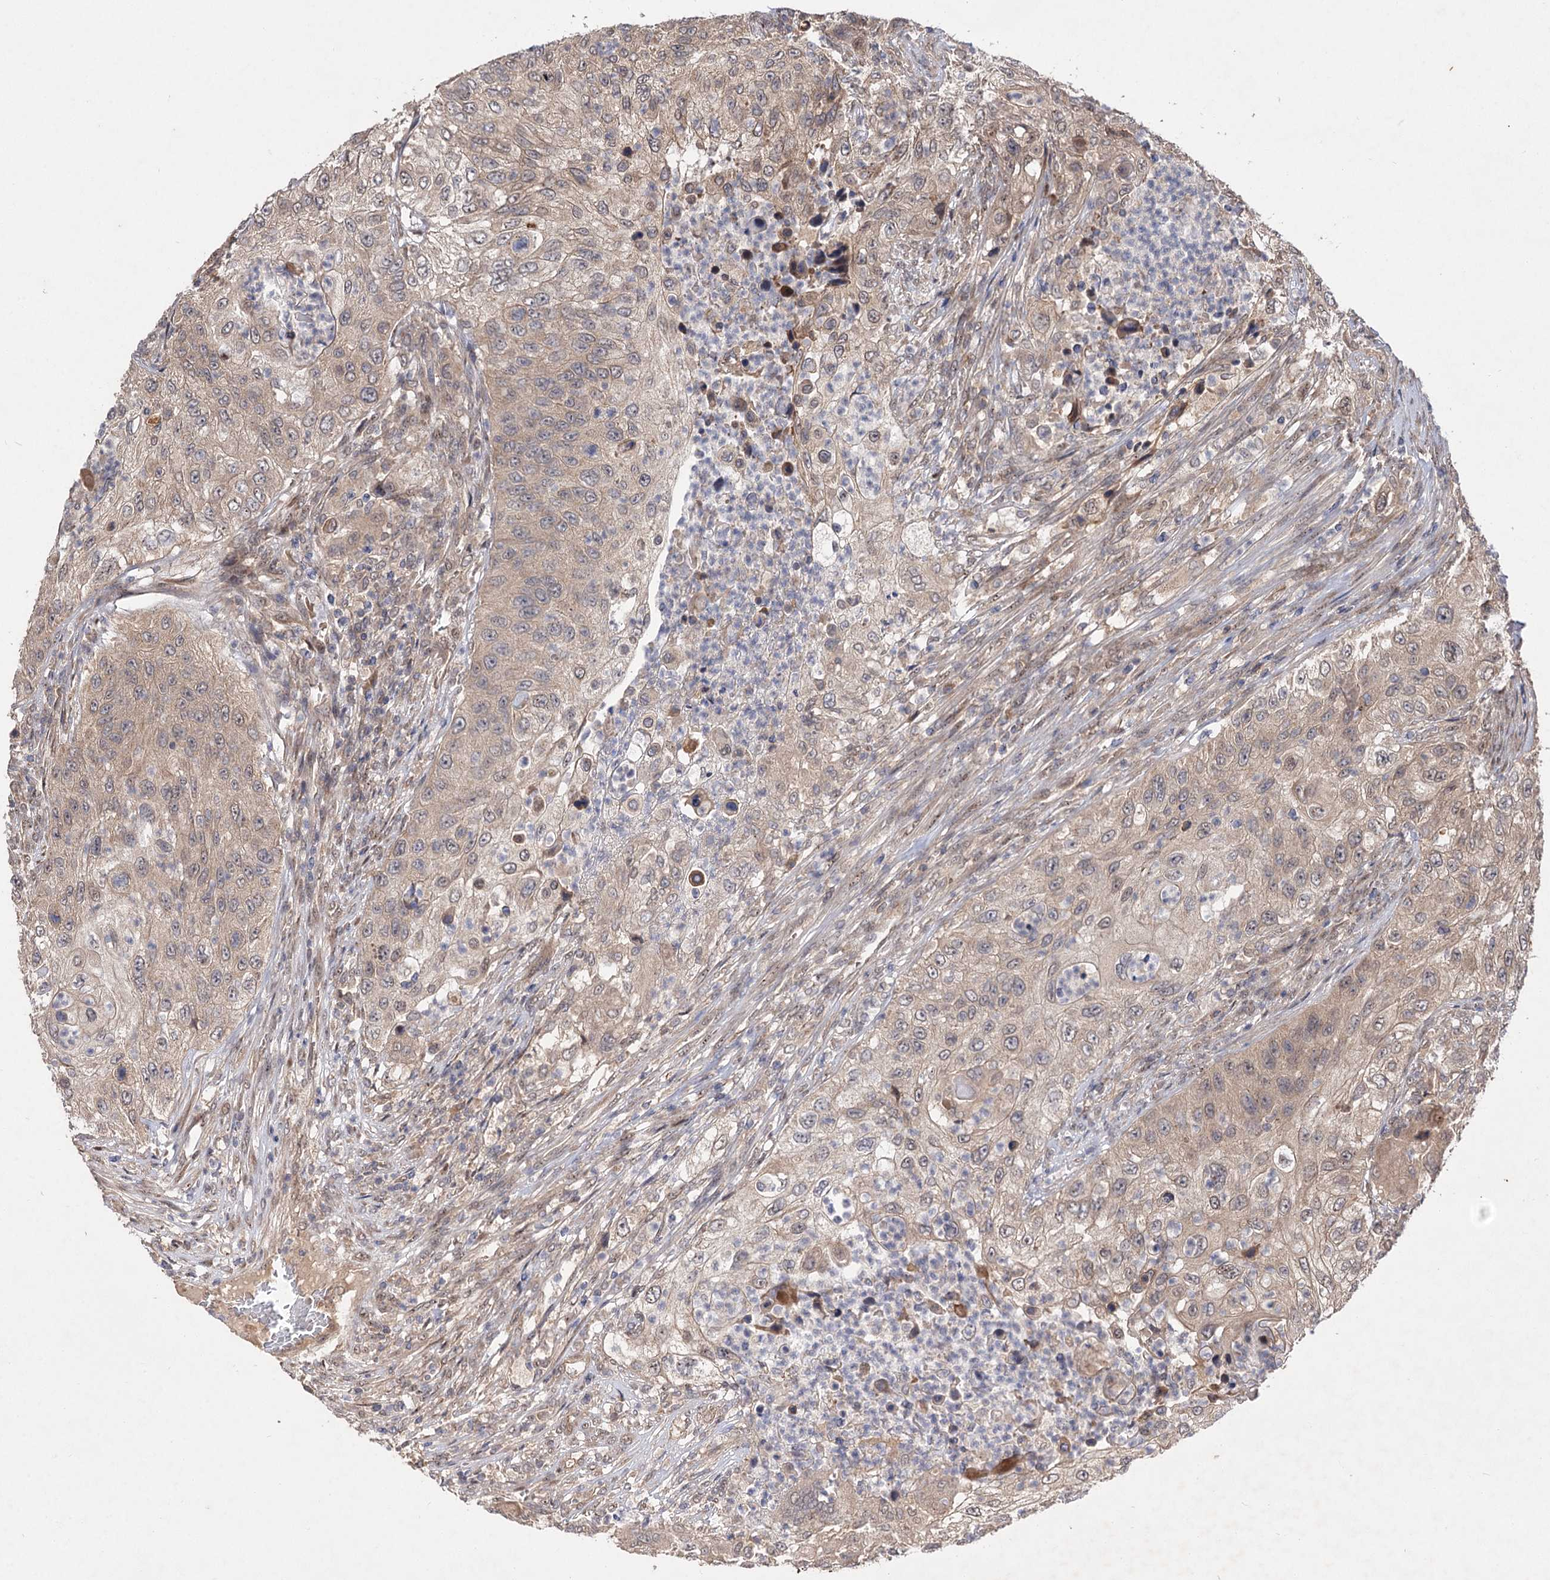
{"staining": {"intensity": "weak", "quantity": "25%-75%", "location": "cytoplasmic/membranous"}, "tissue": "urothelial cancer", "cell_type": "Tumor cells", "image_type": "cancer", "snomed": [{"axis": "morphology", "description": "Urothelial carcinoma, High grade"}, {"axis": "topography", "description": "Urinary bladder"}], "caption": "High-grade urothelial carcinoma tissue demonstrates weak cytoplasmic/membranous positivity in approximately 25%-75% of tumor cells (brown staining indicates protein expression, while blue staining denotes nuclei).", "gene": "FBXW8", "patient": {"sex": "female", "age": 60}}